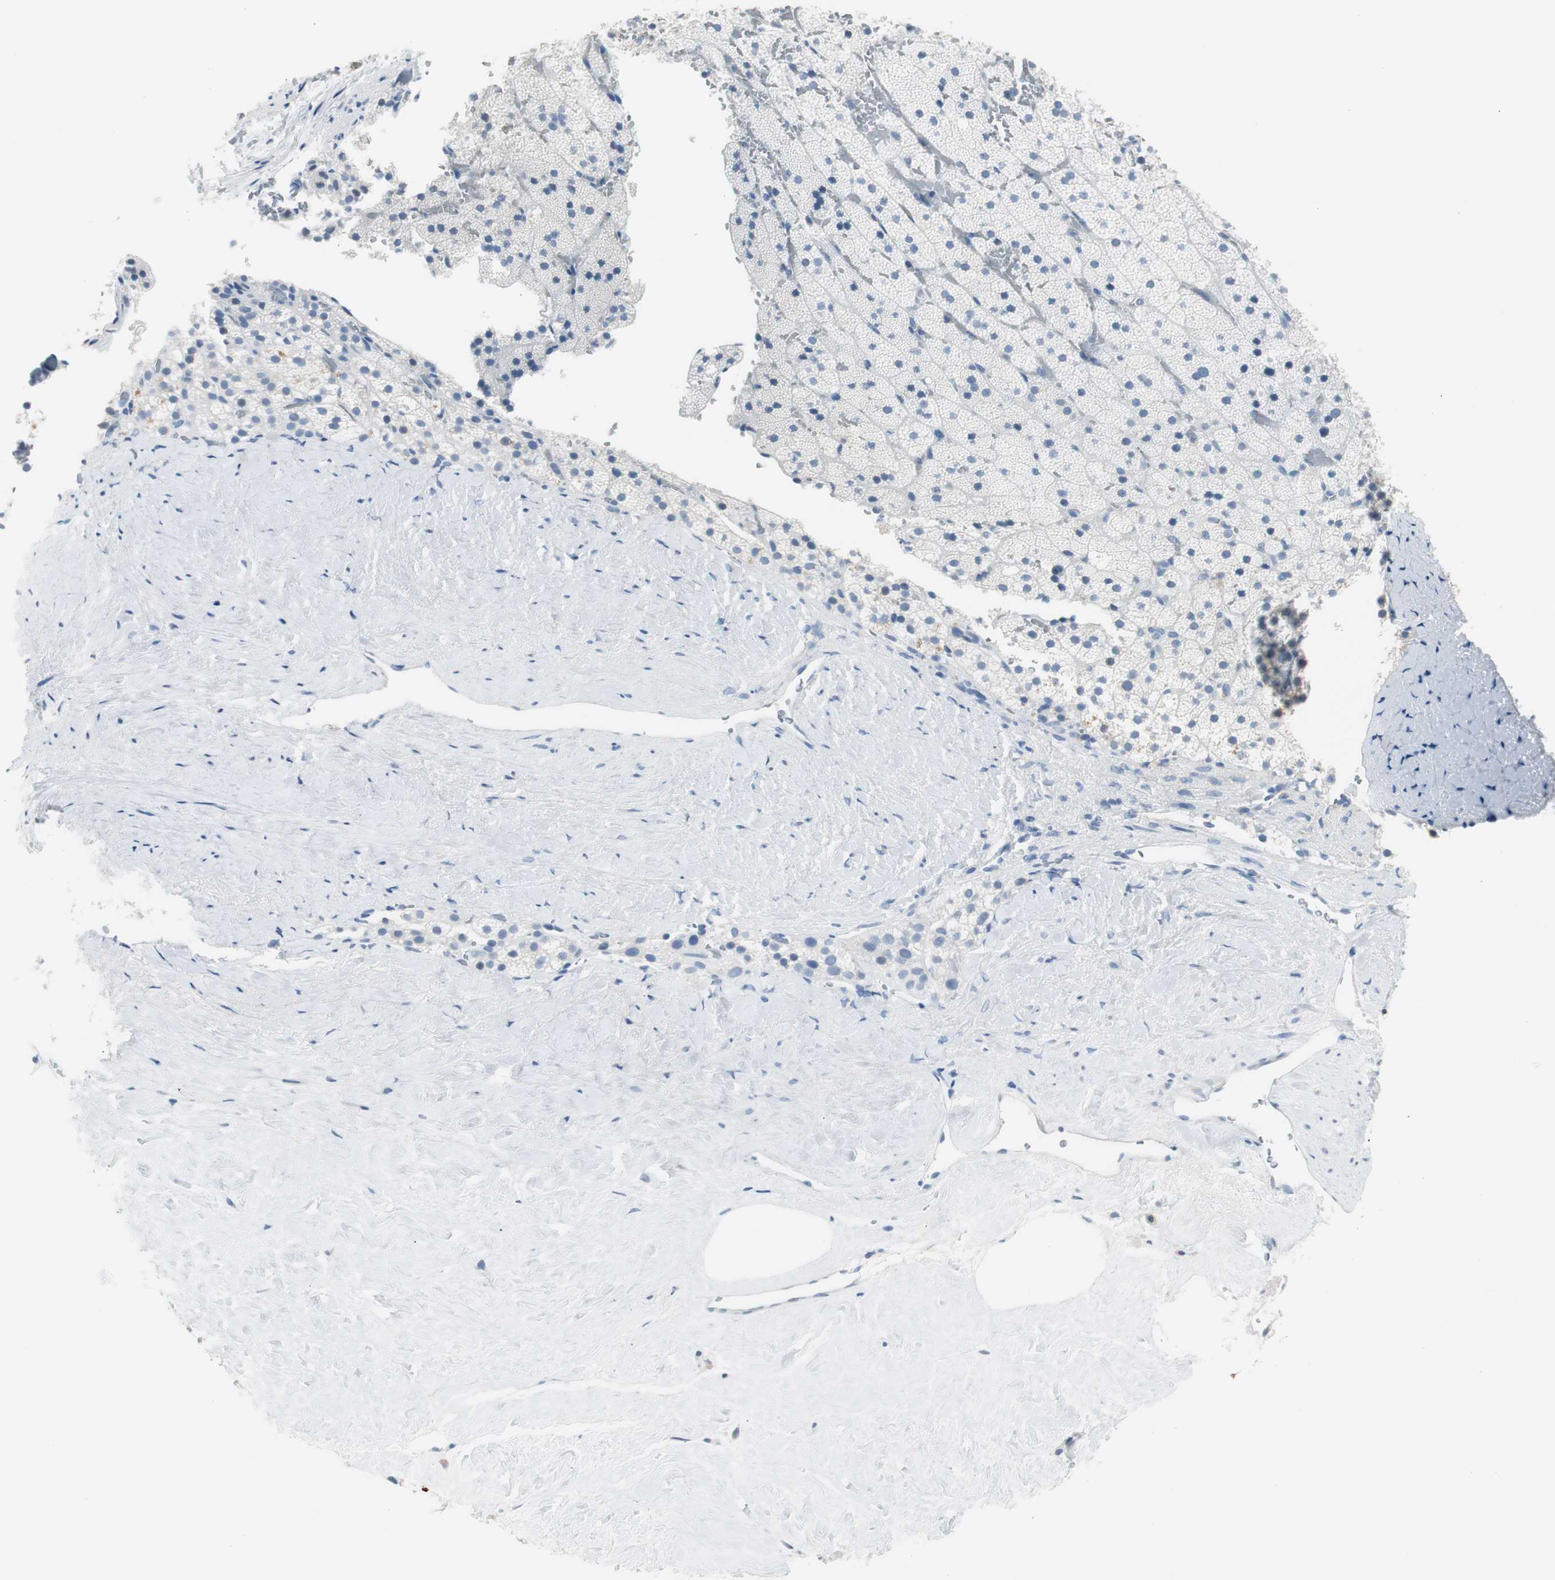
{"staining": {"intensity": "moderate", "quantity": "<25%", "location": "cytoplasmic/membranous"}, "tissue": "adrenal gland", "cell_type": "Glandular cells", "image_type": "normal", "snomed": [{"axis": "morphology", "description": "Normal tissue, NOS"}, {"axis": "topography", "description": "Adrenal gland"}], "caption": "There is low levels of moderate cytoplasmic/membranous staining in glandular cells of unremarkable adrenal gland, as demonstrated by immunohistochemical staining (brown color).", "gene": "S100A7A", "patient": {"sex": "male", "age": 35}}